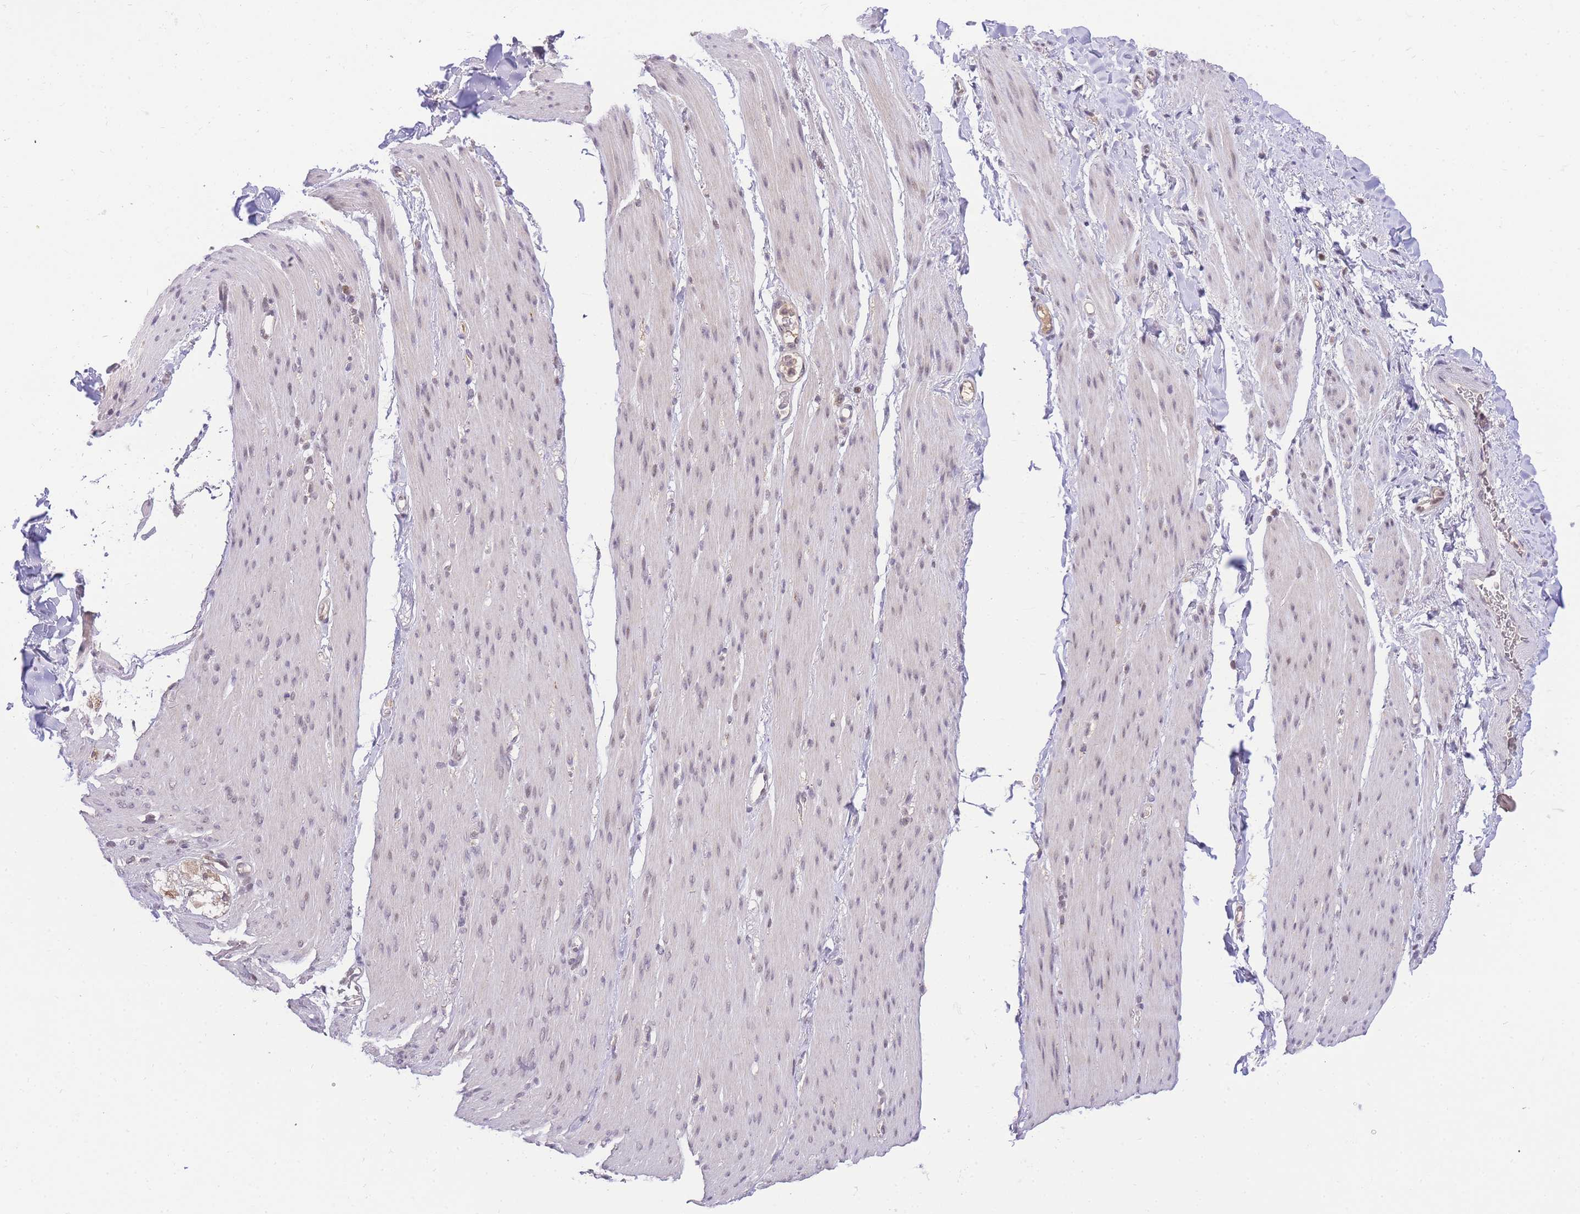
{"staining": {"intensity": "negative", "quantity": "none", "location": "none"}, "tissue": "adipose tissue", "cell_type": "Adipocytes", "image_type": "normal", "snomed": [{"axis": "morphology", "description": "Normal tissue, NOS"}, {"axis": "topography", "description": "Colon"}, {"axis": "topography", "description": "Peripheral nerve tissue"}], "caption": "Immunohistochemistry (IHC) image of unremarkable adipose tissue: adipose tissue stained with DAB demonstrates no significant protein expression in adipocytes.", "gene": "PUS10", "patient": {"sex": "female", "age": 61}}